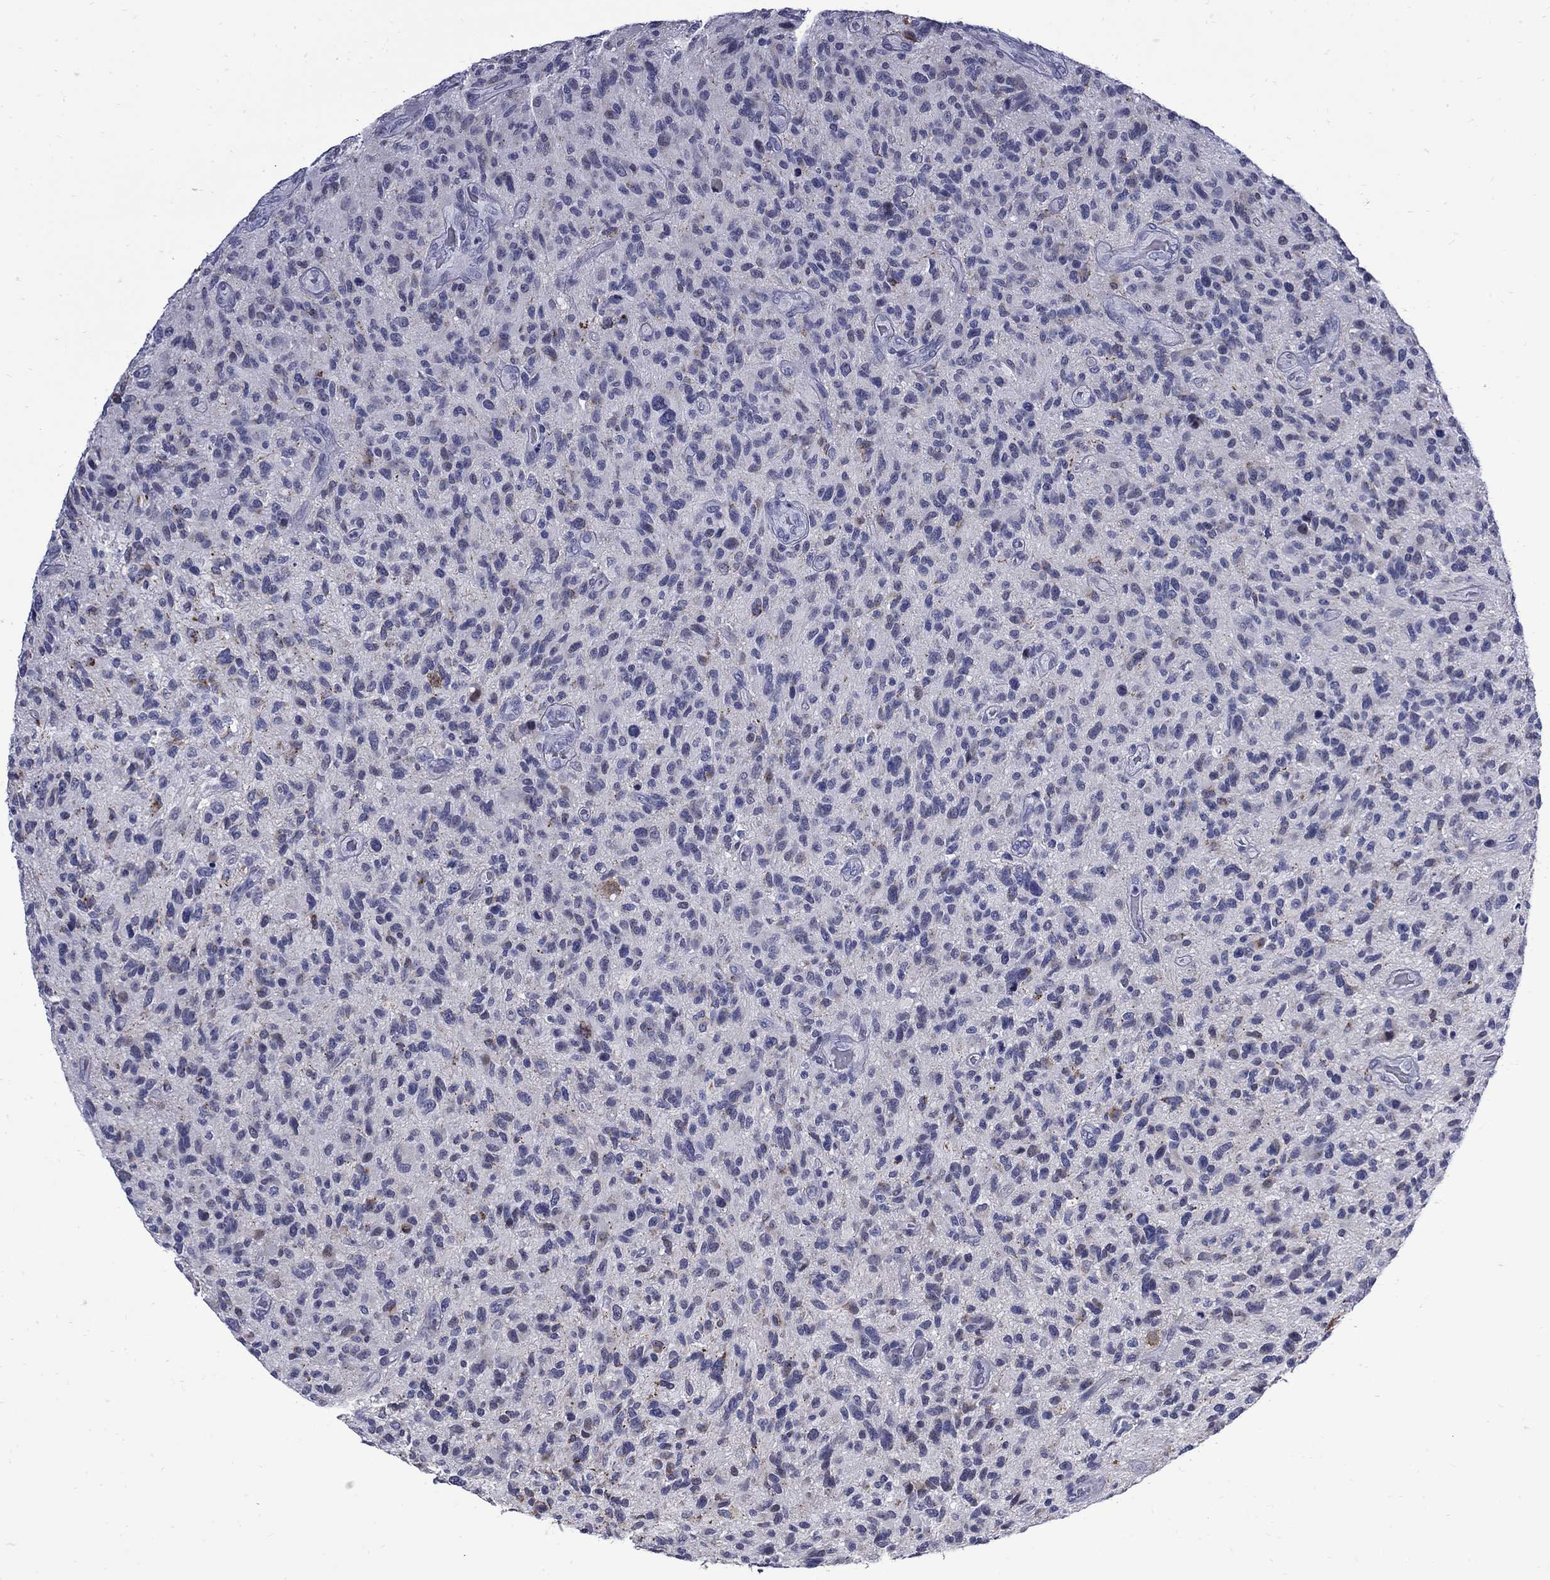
{"staining": {"intensity": "negative", "quantity": "none", "location": "none"}, "tissue": "glioma", "cell_type": "Tumor cells", "image_type": "cancer", "snomed": [{"axis": "morphology", "description": "Glioma, malignant, High grade"}, {"axis": "topography", "description": "Brain"}], "caption": "Immunohistochemistry (IHC) photomicrograph of neoplastic tissue: human glioma stained with DAB reveals no significant protein staining in tumor cells.", "gene": "MGARP", "patient": {"sex": "male", "age": 47}}